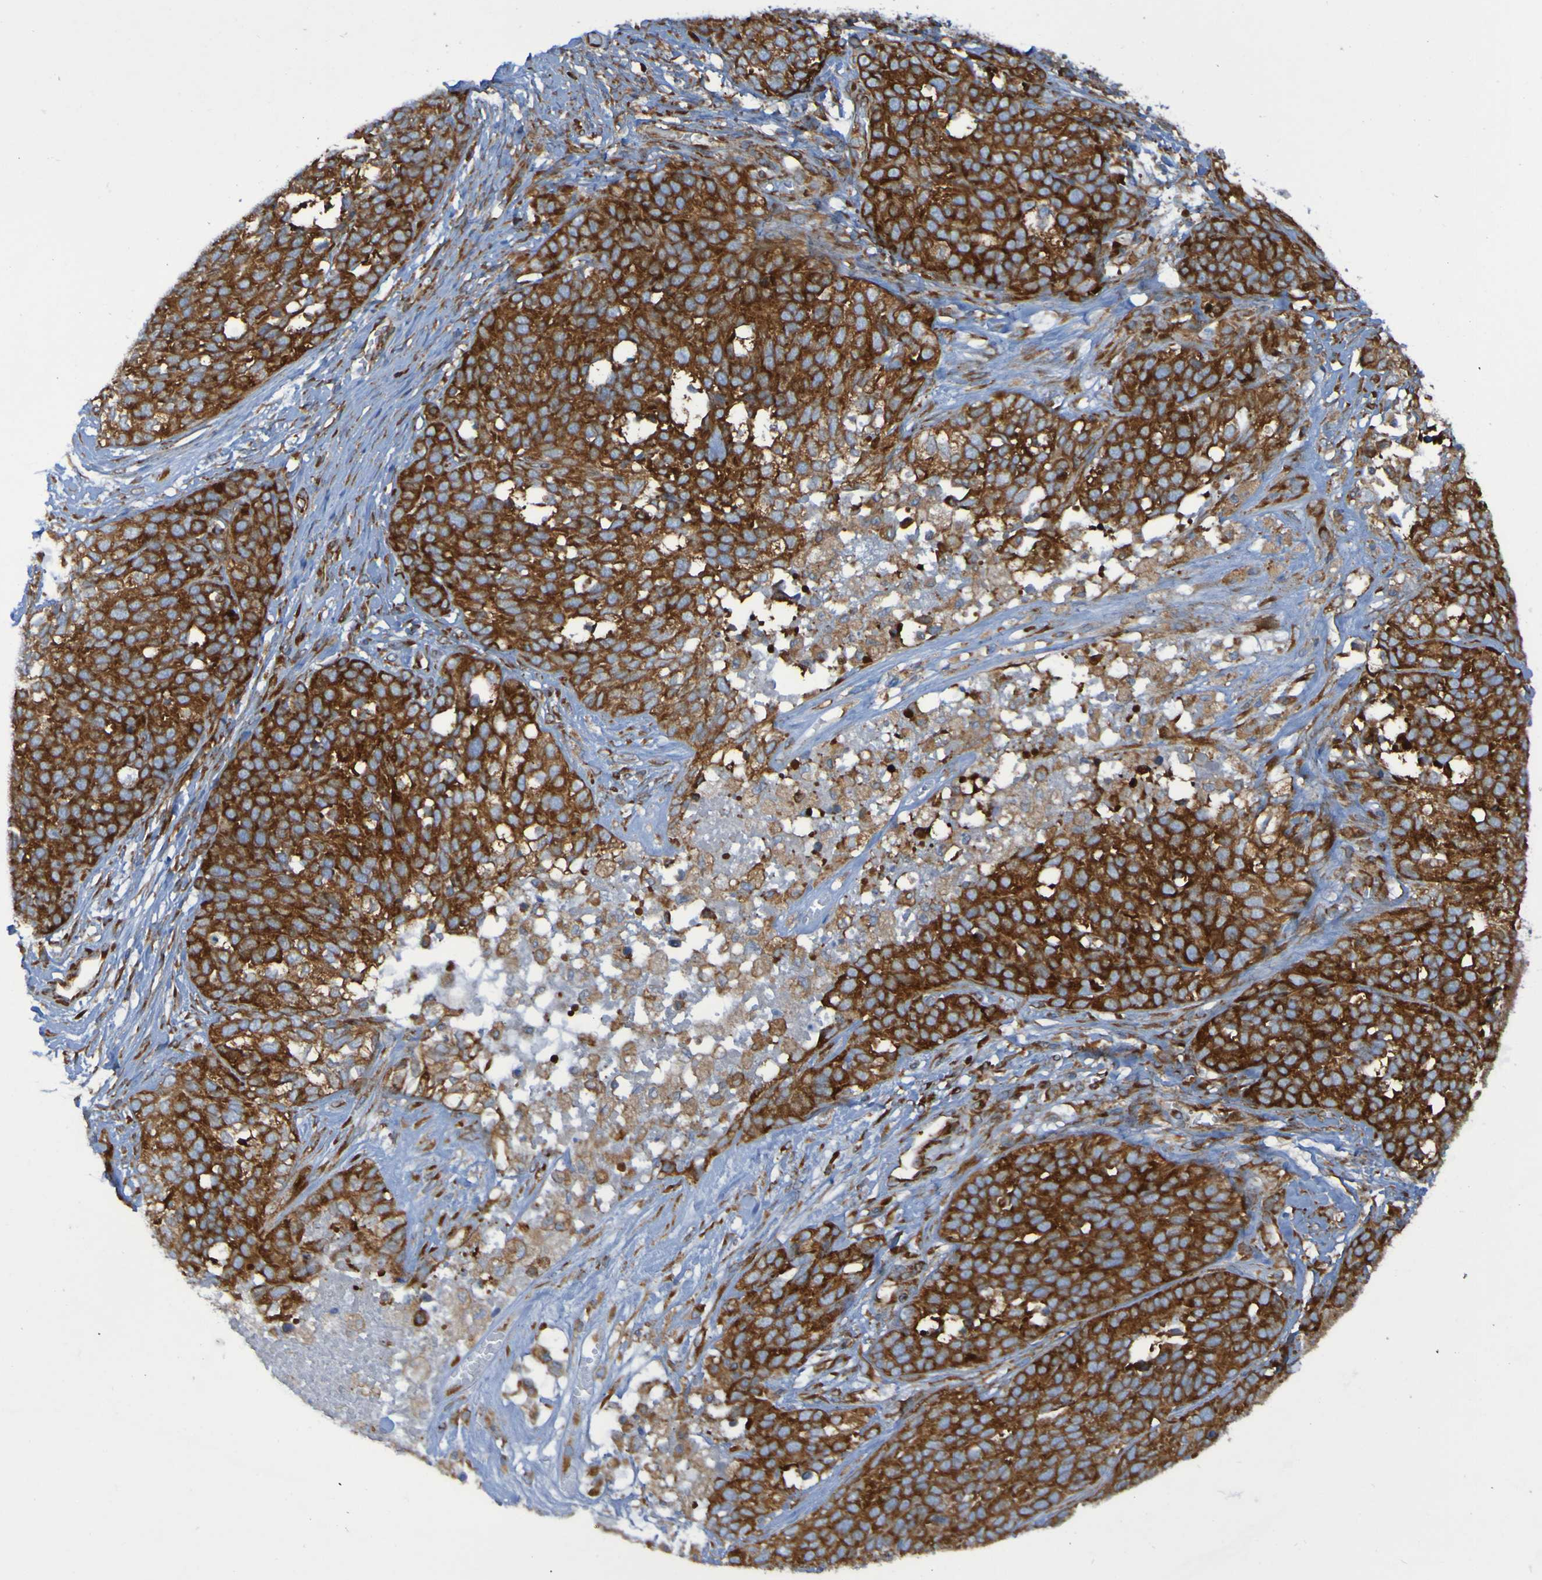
{"staining": {"intensity": "strong", "quantity": ">75%", "location": "cytoplasmic/membranous"}, "tissue": "ovarian cancer", "cell_type": "Tumor cells", "image_type": "cancer", "snomed": [{"axis": "morphology", "description": "Cystadenocarcinoma, serous, NOS"}, {"axis": "topography", "description": "Ovary"}], "caption": "An image of human serous cystadenocarcinoma (ovarian) stained for a protein shows strong cytoplasmic/membranous brown staining in tumor cells.", "gene": "RPL10", "patient": {"sex": "female", "age": 44}}